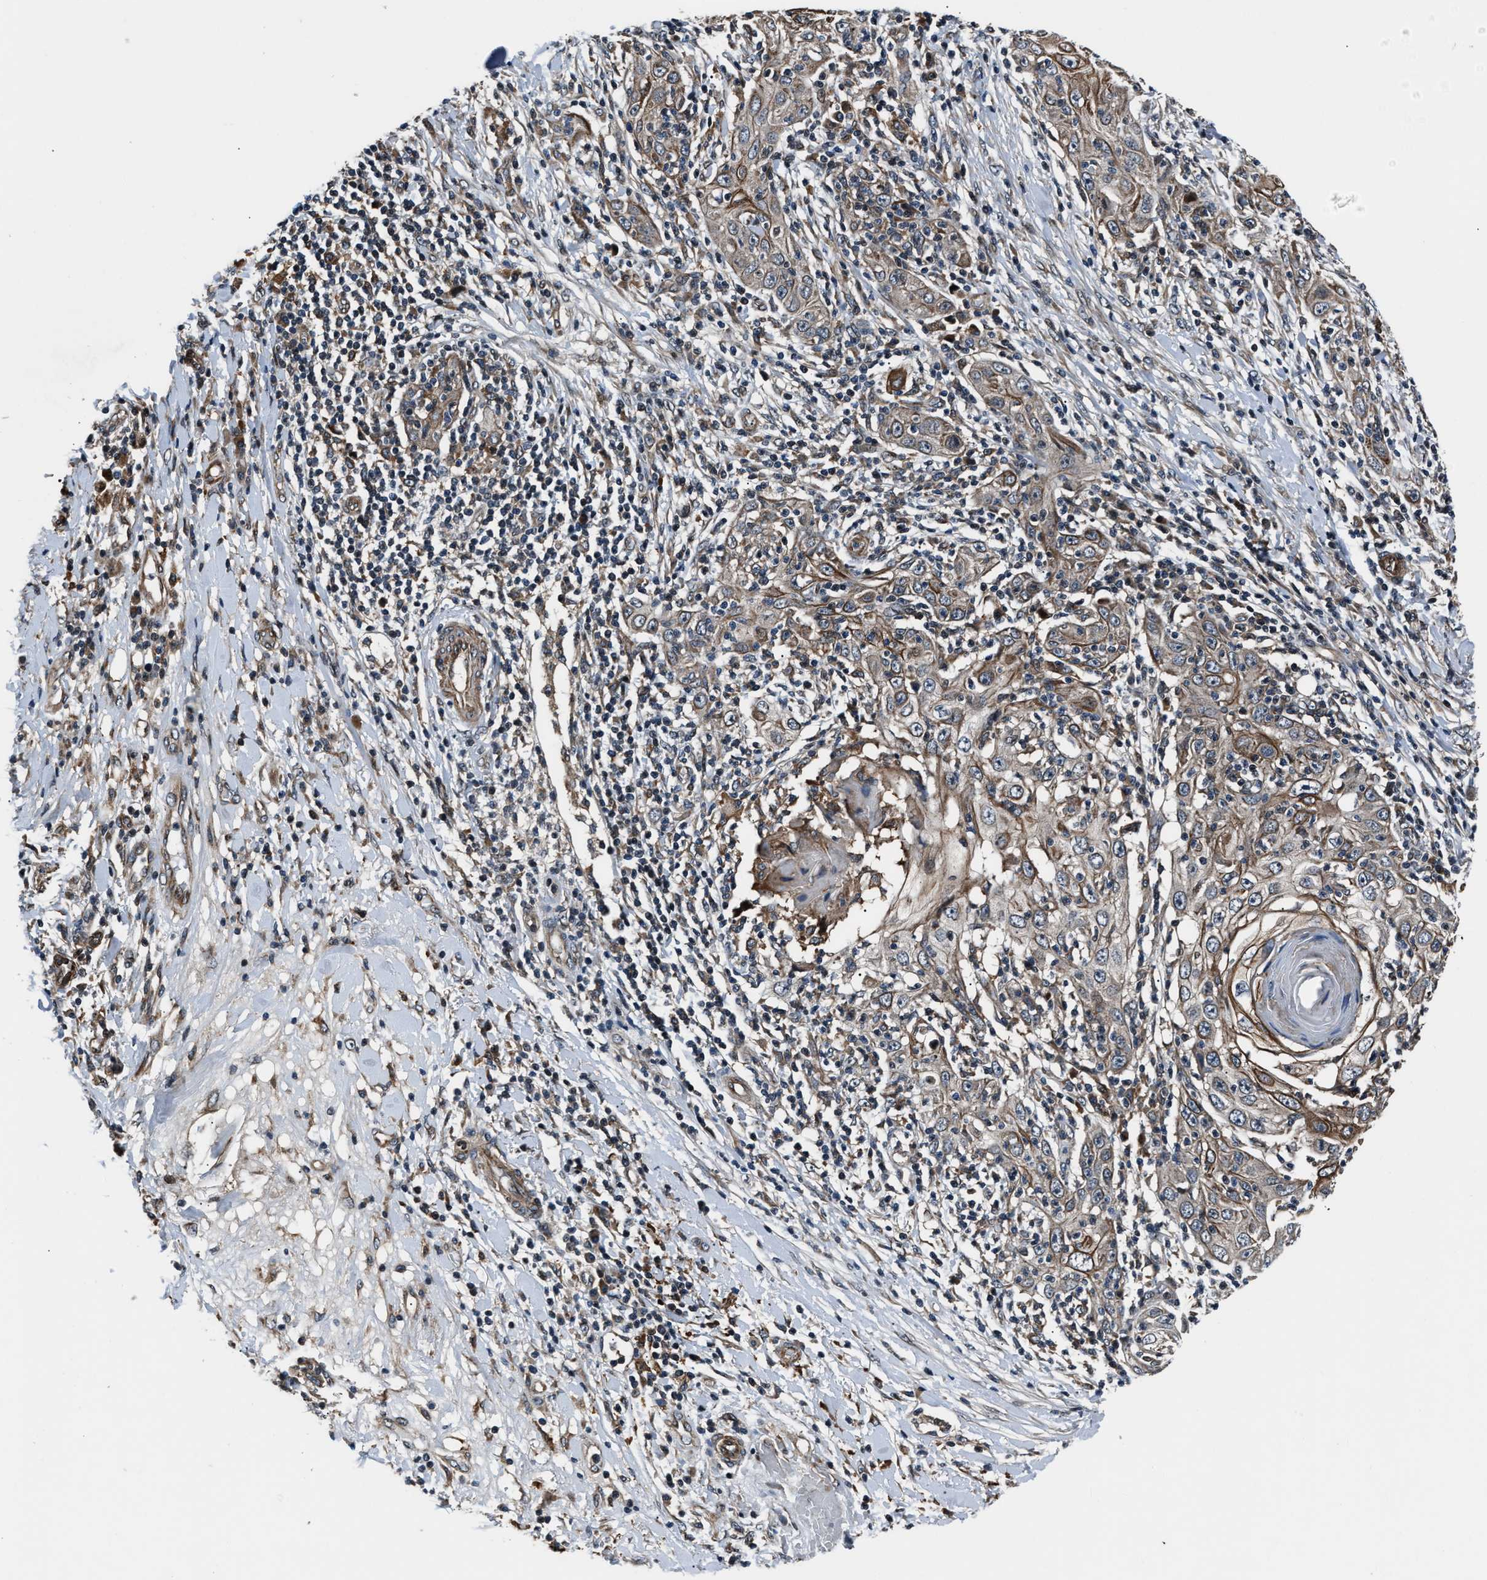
{"staining": {"intensity": "weak", "quantity": ">75%", "location": "cytoplasmic/membranous"}, "tissue": "skin cancer", "cell_type": "Tumor cells", "image_type": "cancer", "snomed": [{"axis": "morphology", "description": "Squamous cell carcinoma, NOS"}, {"axis": "topography", "description": "Skin"}], "caption": "Immunohistochemistry (IHC) histopathology image of human skin squamous cell carcinoma stained for a protein (brown), which exhibits low levels of weak cytoplasmic/membranous staining in about >75% of tumor cells.", "gene": "DYNC2I1", "patient": {"sex": "female", "age": 88}}